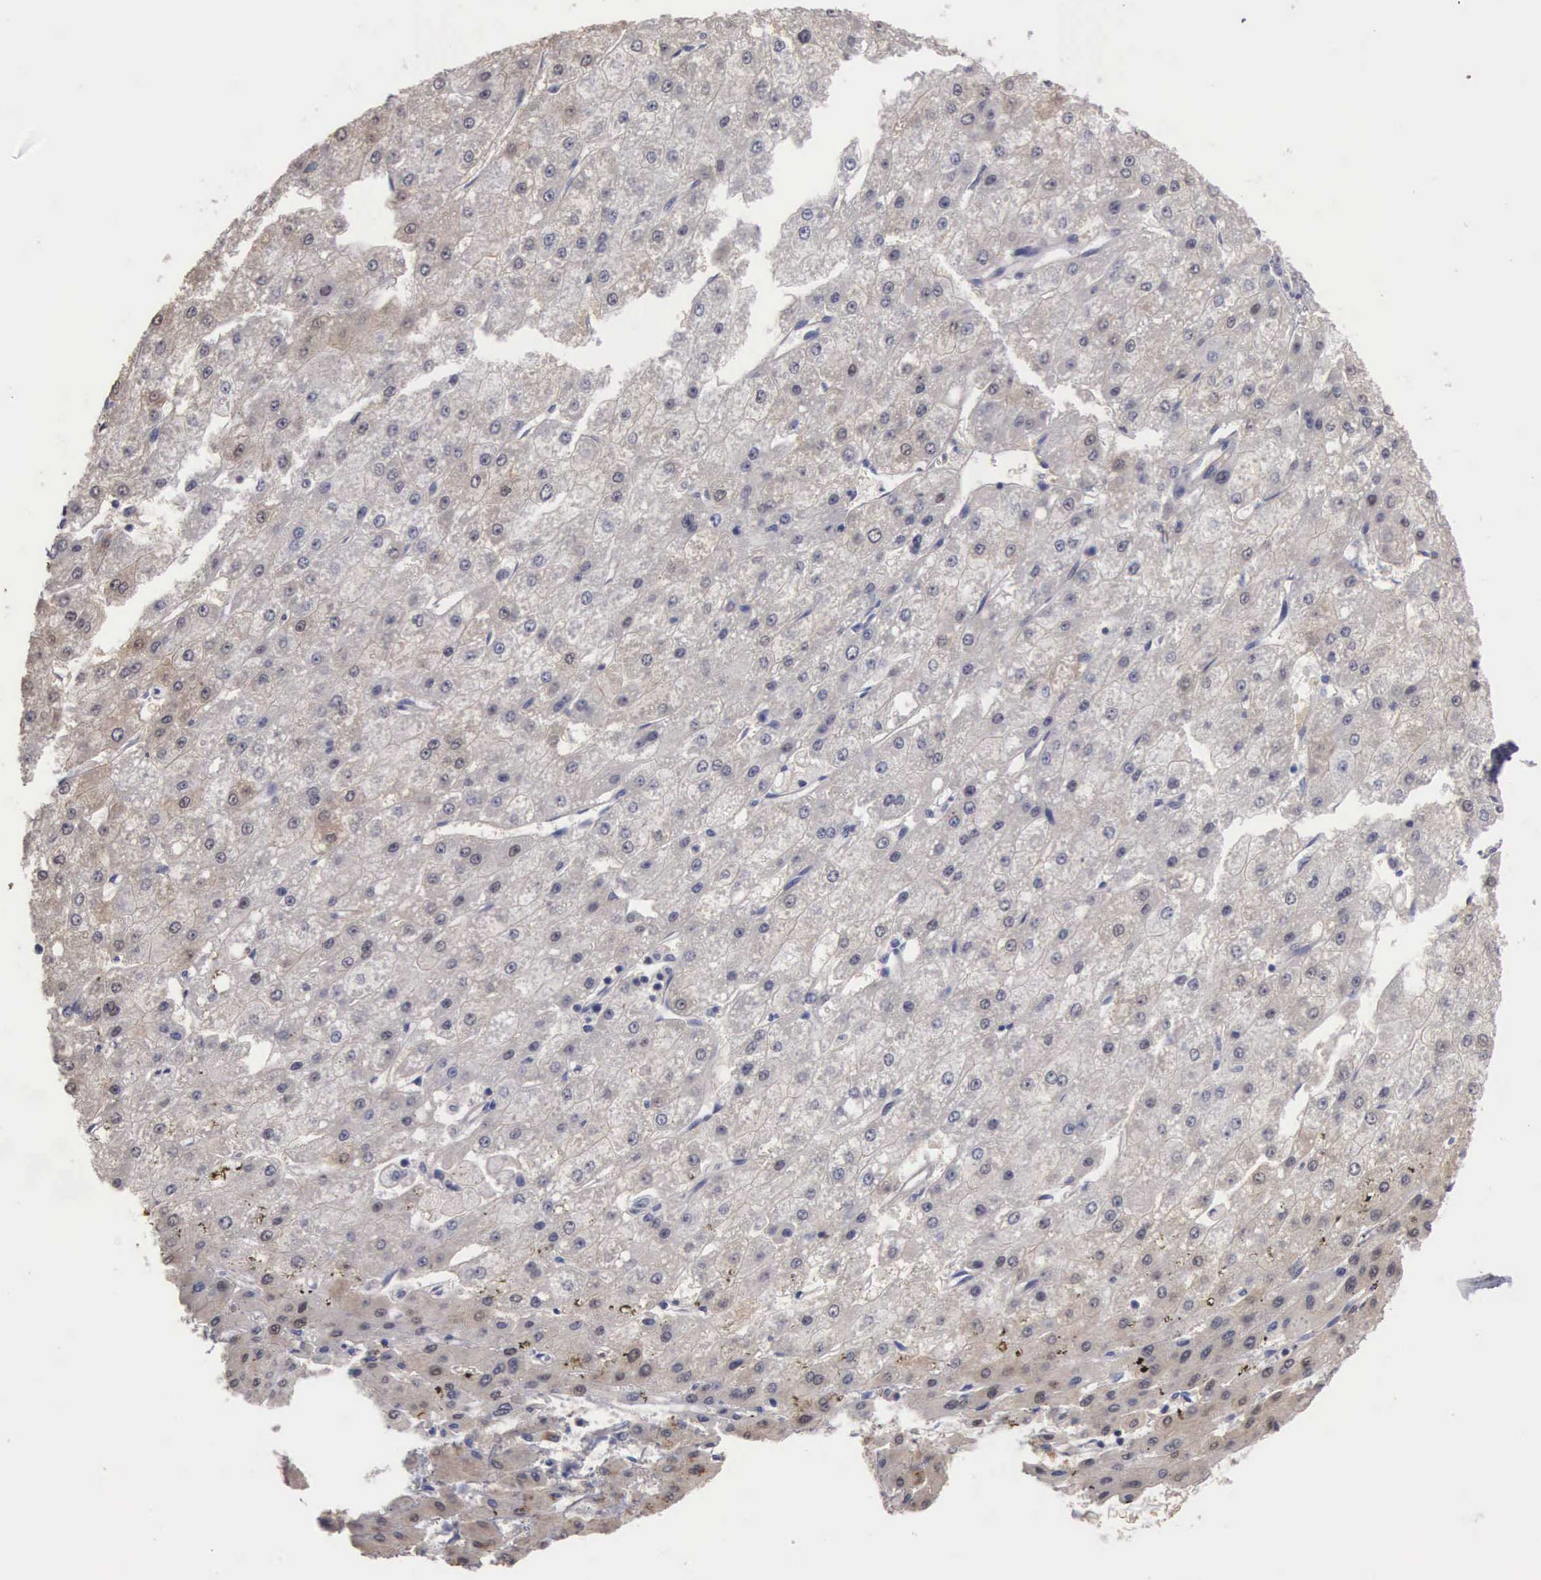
{"staining": {"intensity": "weak", "quantity": "25%-75%", "location": "cytoplasmic/membranous"}, "tissue": "liver cancer", "cell_type": "Tumor cells", "image_type": "cancer", "snomed": [{"axis": "morphology", "description": "Carcinoma, Hepatocellular, NOS"}, {"axis": "topography", "description": "Liver"}], "caption": "The immunohistochemical stain highlights weak cytoplasmic/membranous staining in tumor cells of liver hepatocellular carcinoma tissue. The protein of interest is shown in brown color, while the nuclei are stained blue.", "gene": "ENO3", "patient": {"sex": "female", "age": 52}}